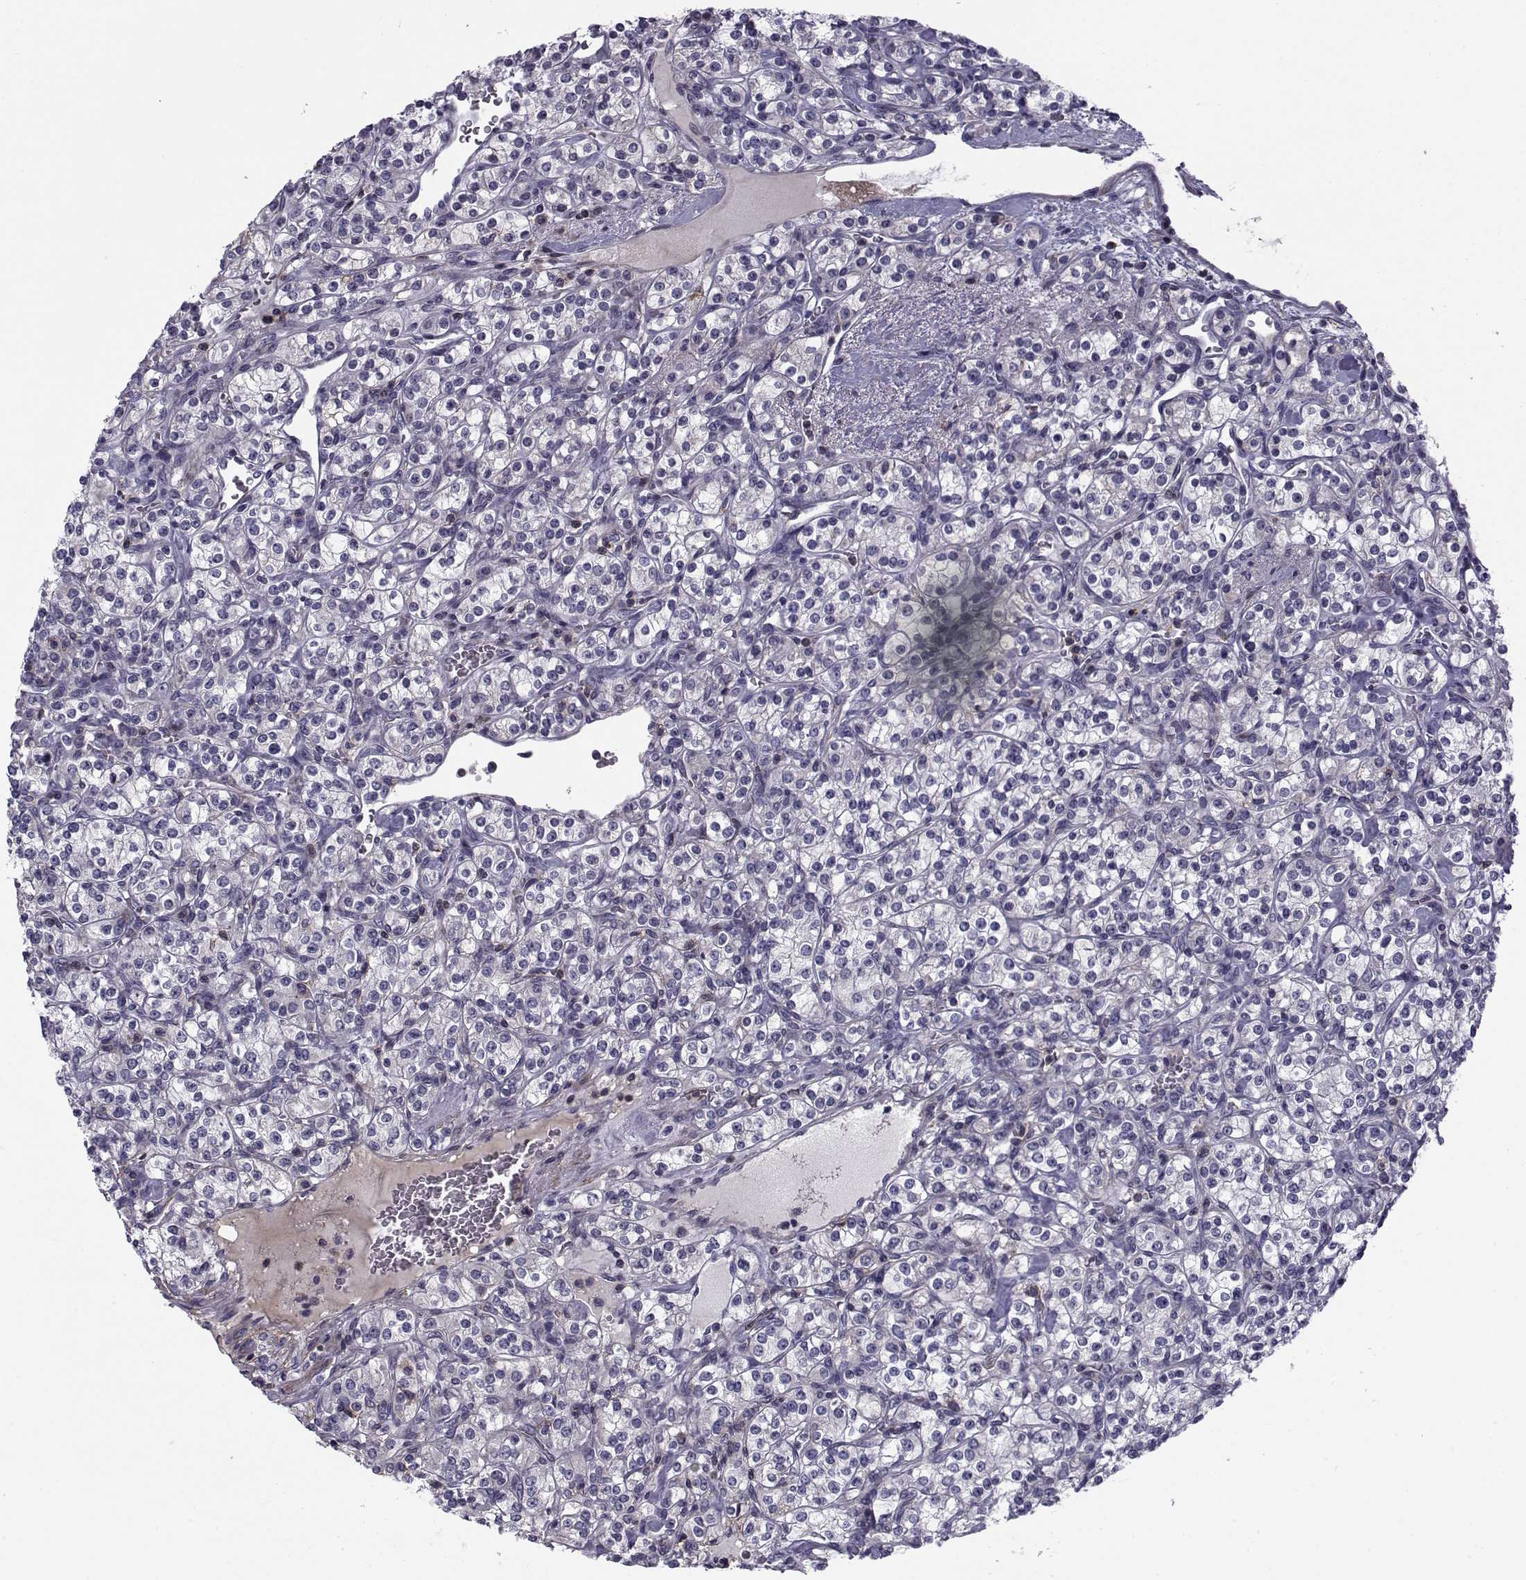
{"staining": {"intensity": "negative", "quantity": "none", "location": "none"}, "tissue": "renal cancer", "cell_type": "Tumor cells", "image_type": "cancer", "snomed": [{"axis": "morphology", "description": "Adenocarcinoma, NOS"}, {"axis": "topography", "description": "Kidney"}], "caption": "DAB (3,3'-diaminobenzidine) immunohistochemical staining of renal cancer demonstrates no significant expression in tumor cells.", "gene": "LRRC27", "patient": {"sex": "male", "age": 77}}